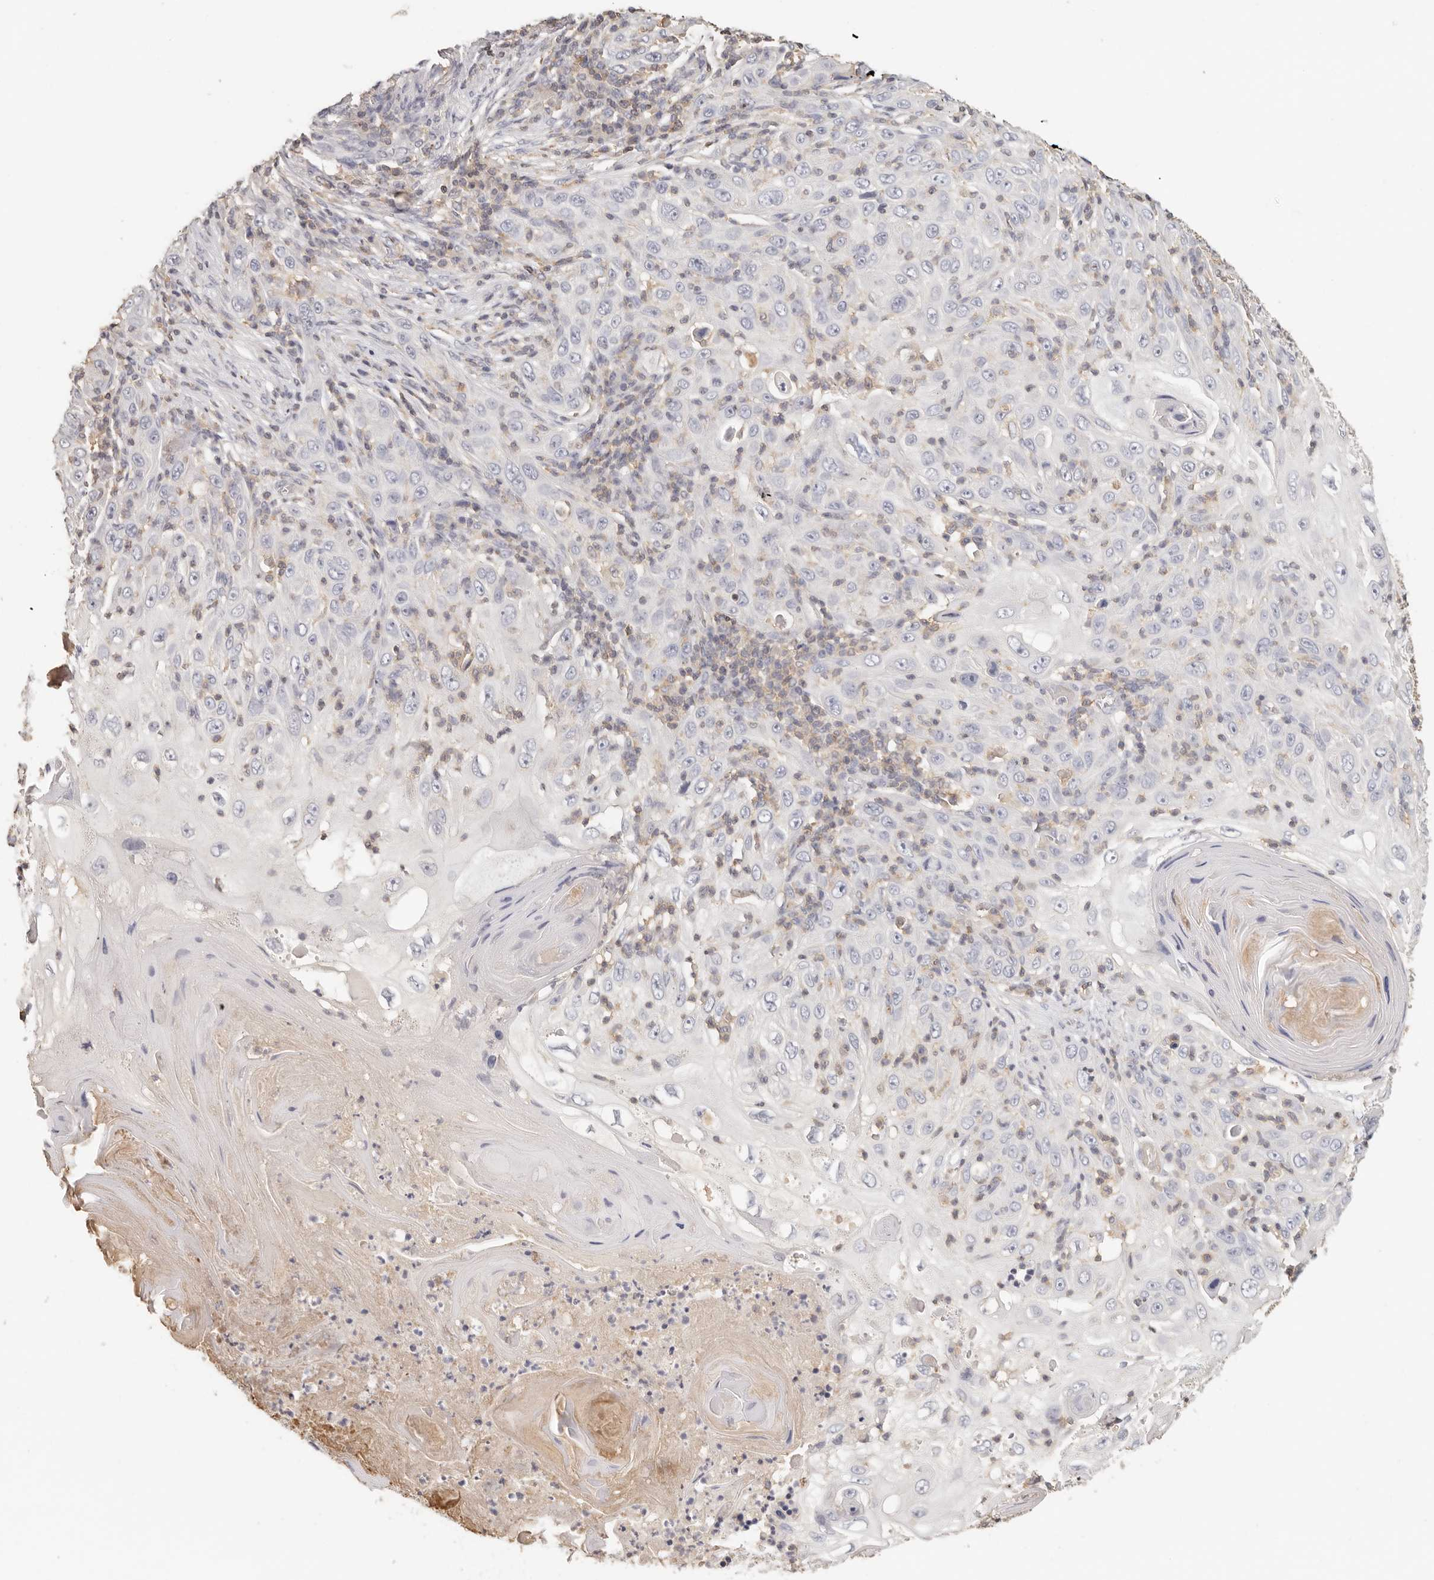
{"staining": {"intensity": "negative", "quantity": "none", "location": "none"}, "tissue": "skin cancer", "cell_type": "Tumor cells", "image_type": "cancer", "snomed": [{"axis": "morphology", "description": "Squamous cell carcinoma, NOS"}, {"axis": "topography", "description": "Skin"}], "caption": "Tumor cells show no significant positivity in squamous cell carcinoma (skin).", "gene": "CSK", "patient": {"sex": "female", "age": 88}}